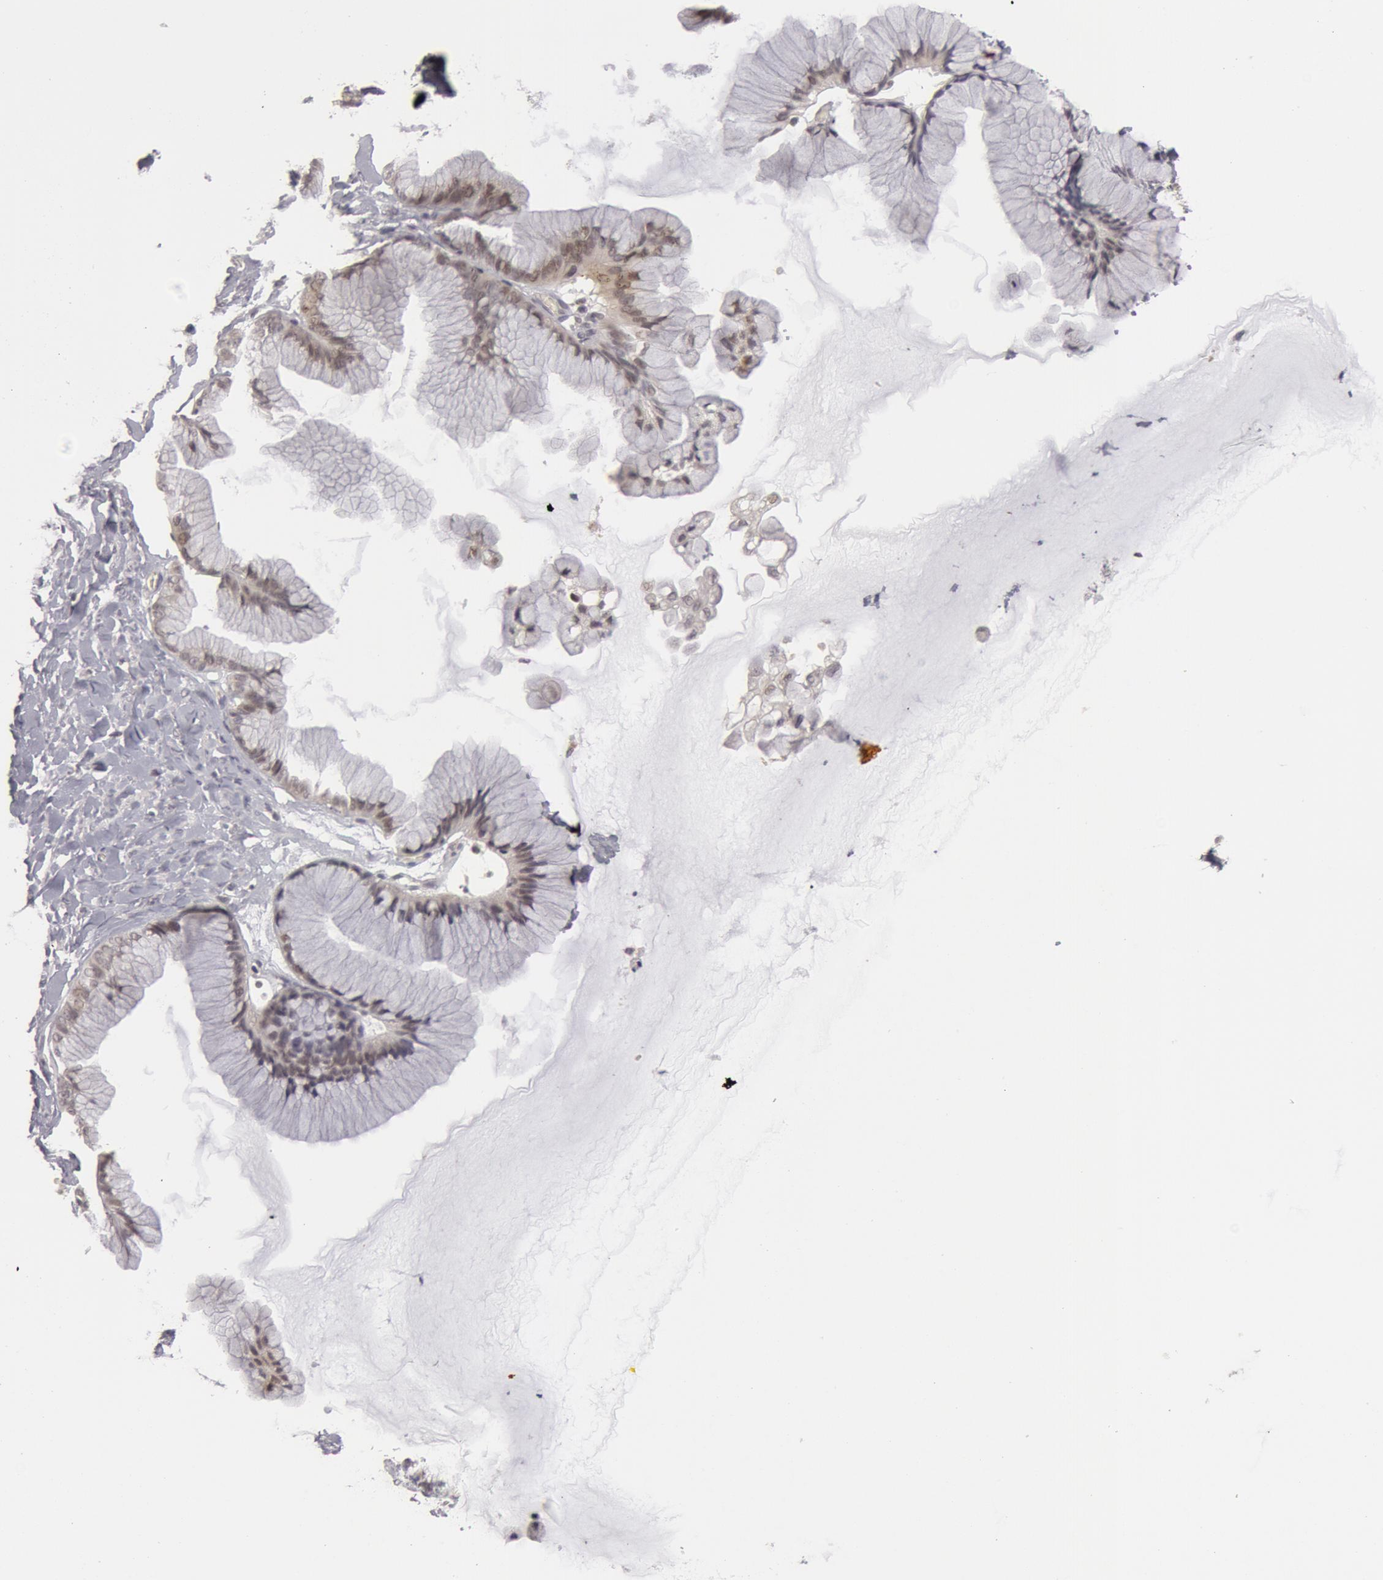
{"staining": {"intensity": "weak", "quantity": "<25%", "location": "nuclear"}, "tissue": "ovarian cancer", "cell_type": "Tumor cells", "image_type": "cancer", "snomed": [{"axis": "morphology", "description": "Cystadenocarcinoma, mucinous, NOS"}, {"axis": "topography", "description": "Ovary"}], "caption": "Immunohistochemistry of human ovarian cancer (mucinous cystadenocarcinoma) exhibits no expression in tumor cells. The staining was performed using DAB to visualize the protein expression in brown, while the nuclei were stained in blue with hematoxylin (Magnification: 20x).", "gene": "OASL", "patient": {"sex": "female", "age": 41}}